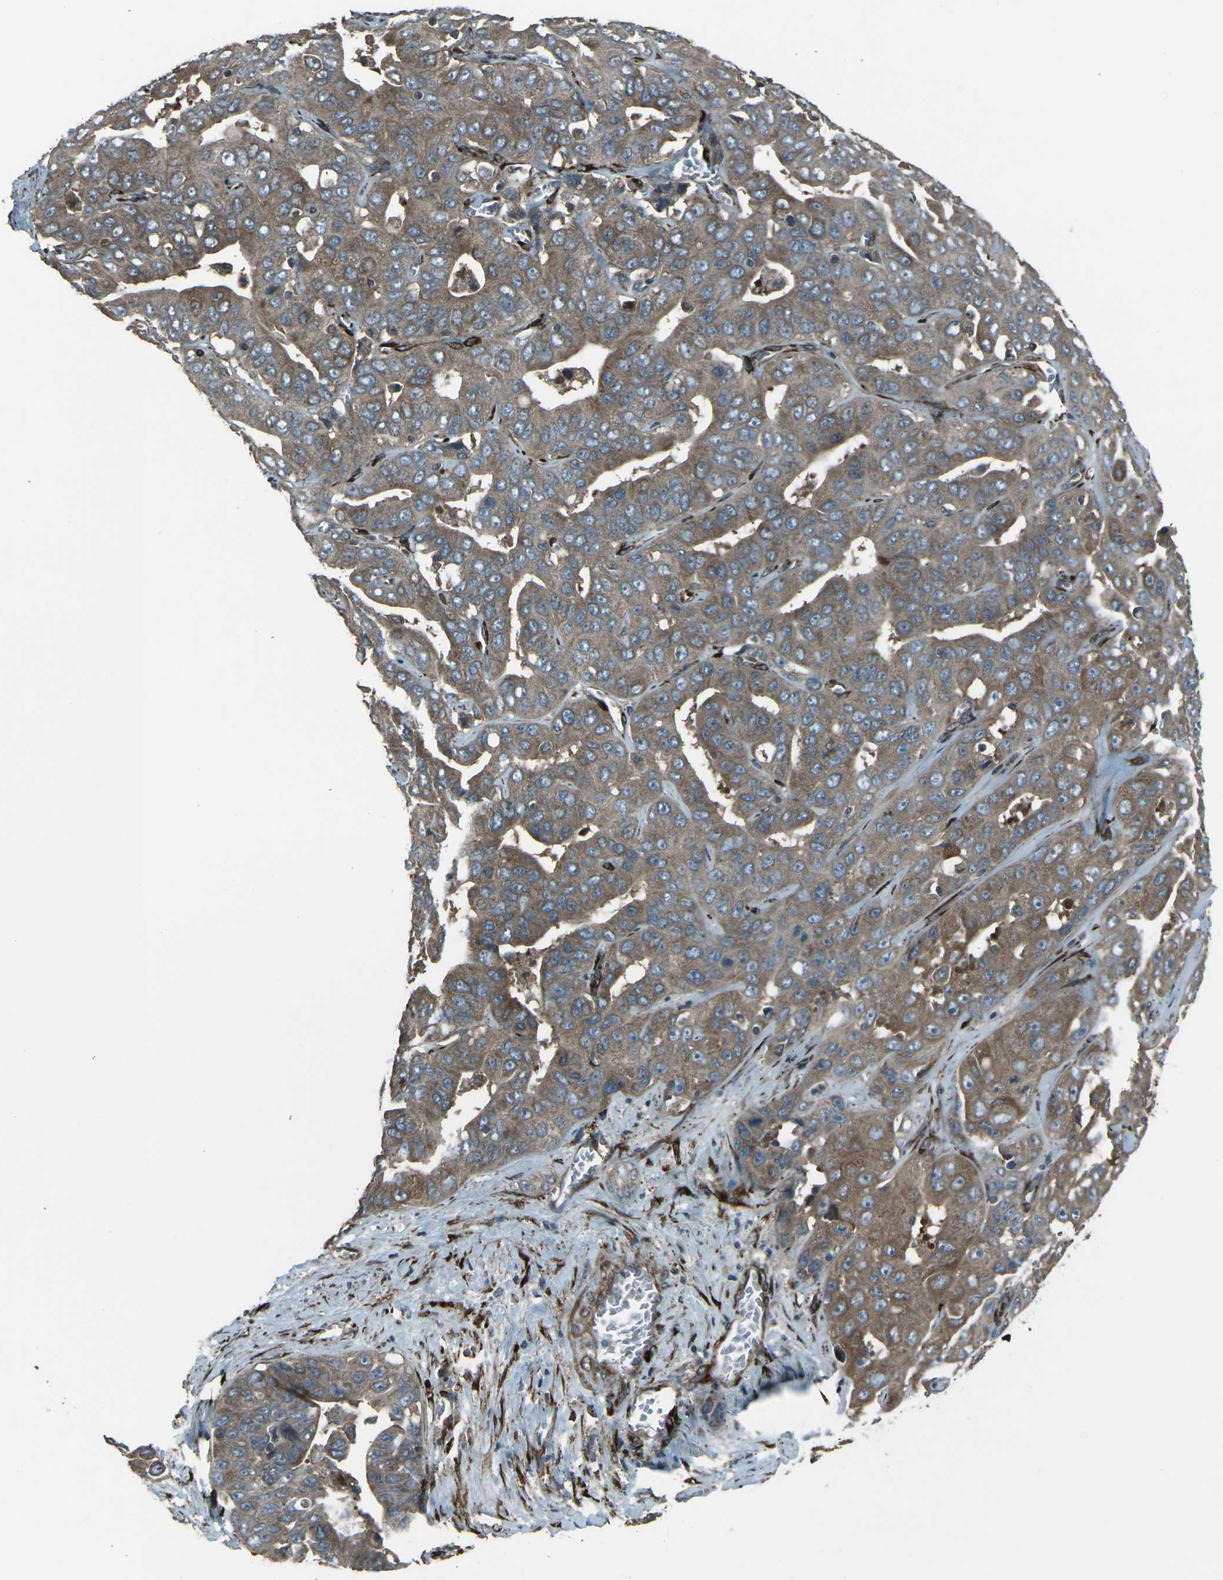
{"staining": {"intensity": "moderate", "quantity": ">75%", "location": "cytoplasmic/membranous"}, "tissue": "liver cancer", "cell_type": "Tumor cells", "image_type": "cancer", "snomed": [{"axis": "morphology", "description": "Cholangiocarcinoma"}, {"axis": "topography", "description": "Liver"}], "caption": "Moderate cytoplasmic/membranous staining for a protein is identified in approximately >75% of tumor cells of liver cancer using immunohistochemistry.", "gene": "LSMEM1", "patient": {"sex": "female", "age": 52}}